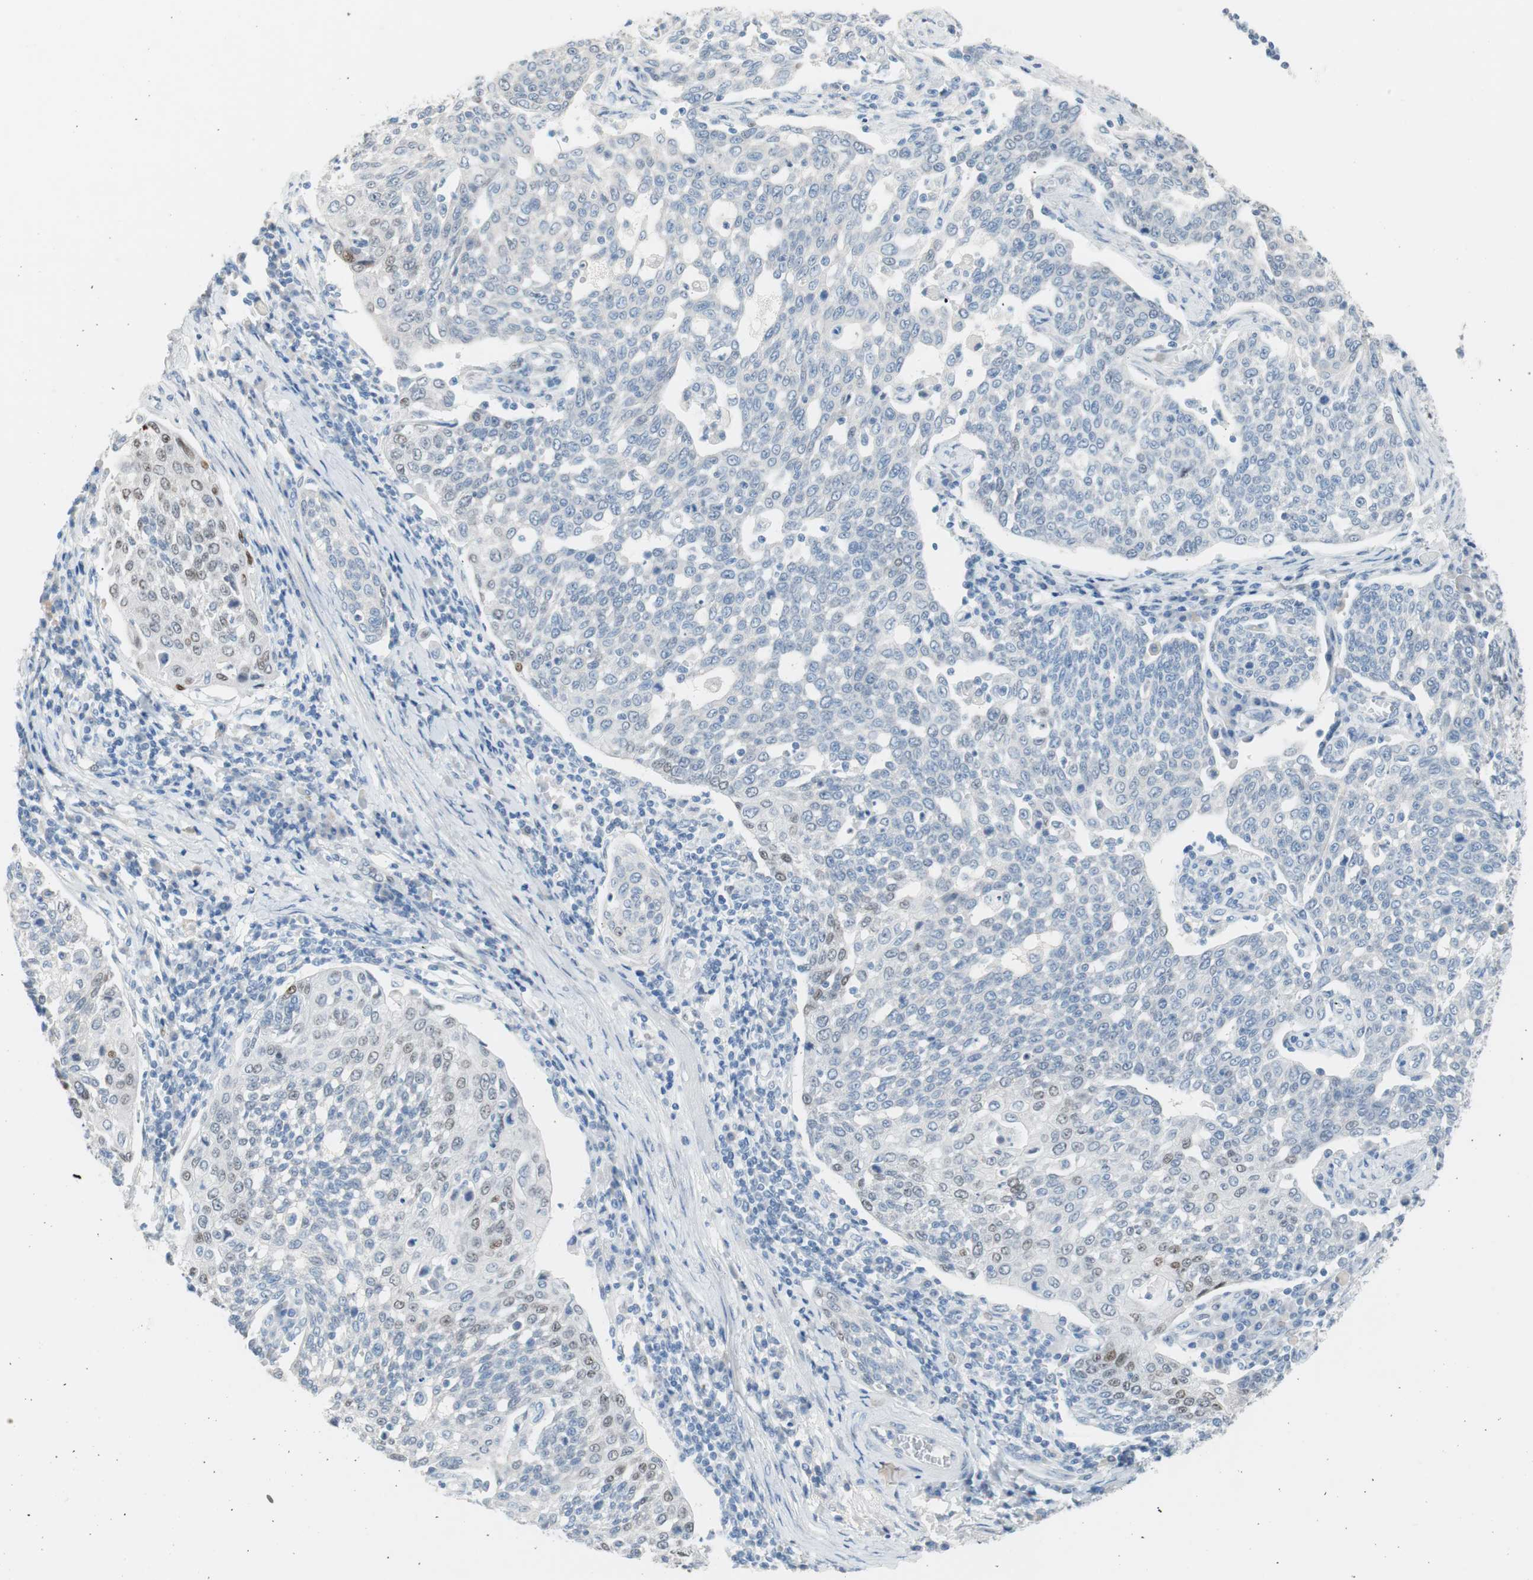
{"staining": {"intensity": "weak", "quantity": "<25%", "location": "nuclear"}, "tissue": "cervical cancer", "cell_type": "Tumor cells", "image_type": "cancer", "snomed": [{"axis": "morphology", "description": "Squamous cell carcinoma, NOS"}, {"axis": "topography", "description": "Cervix"}], "caption": "A high-resolution histopathology image shows IHC staining of cervical squamous cell carcinoma, which exhibits no significant expression in tumor cells. (DAB (3,3'-diaminobenzidine) IHC, high magnification).", "gene": "FOSL1", "patient": {"sex": "female", "age": 34}}